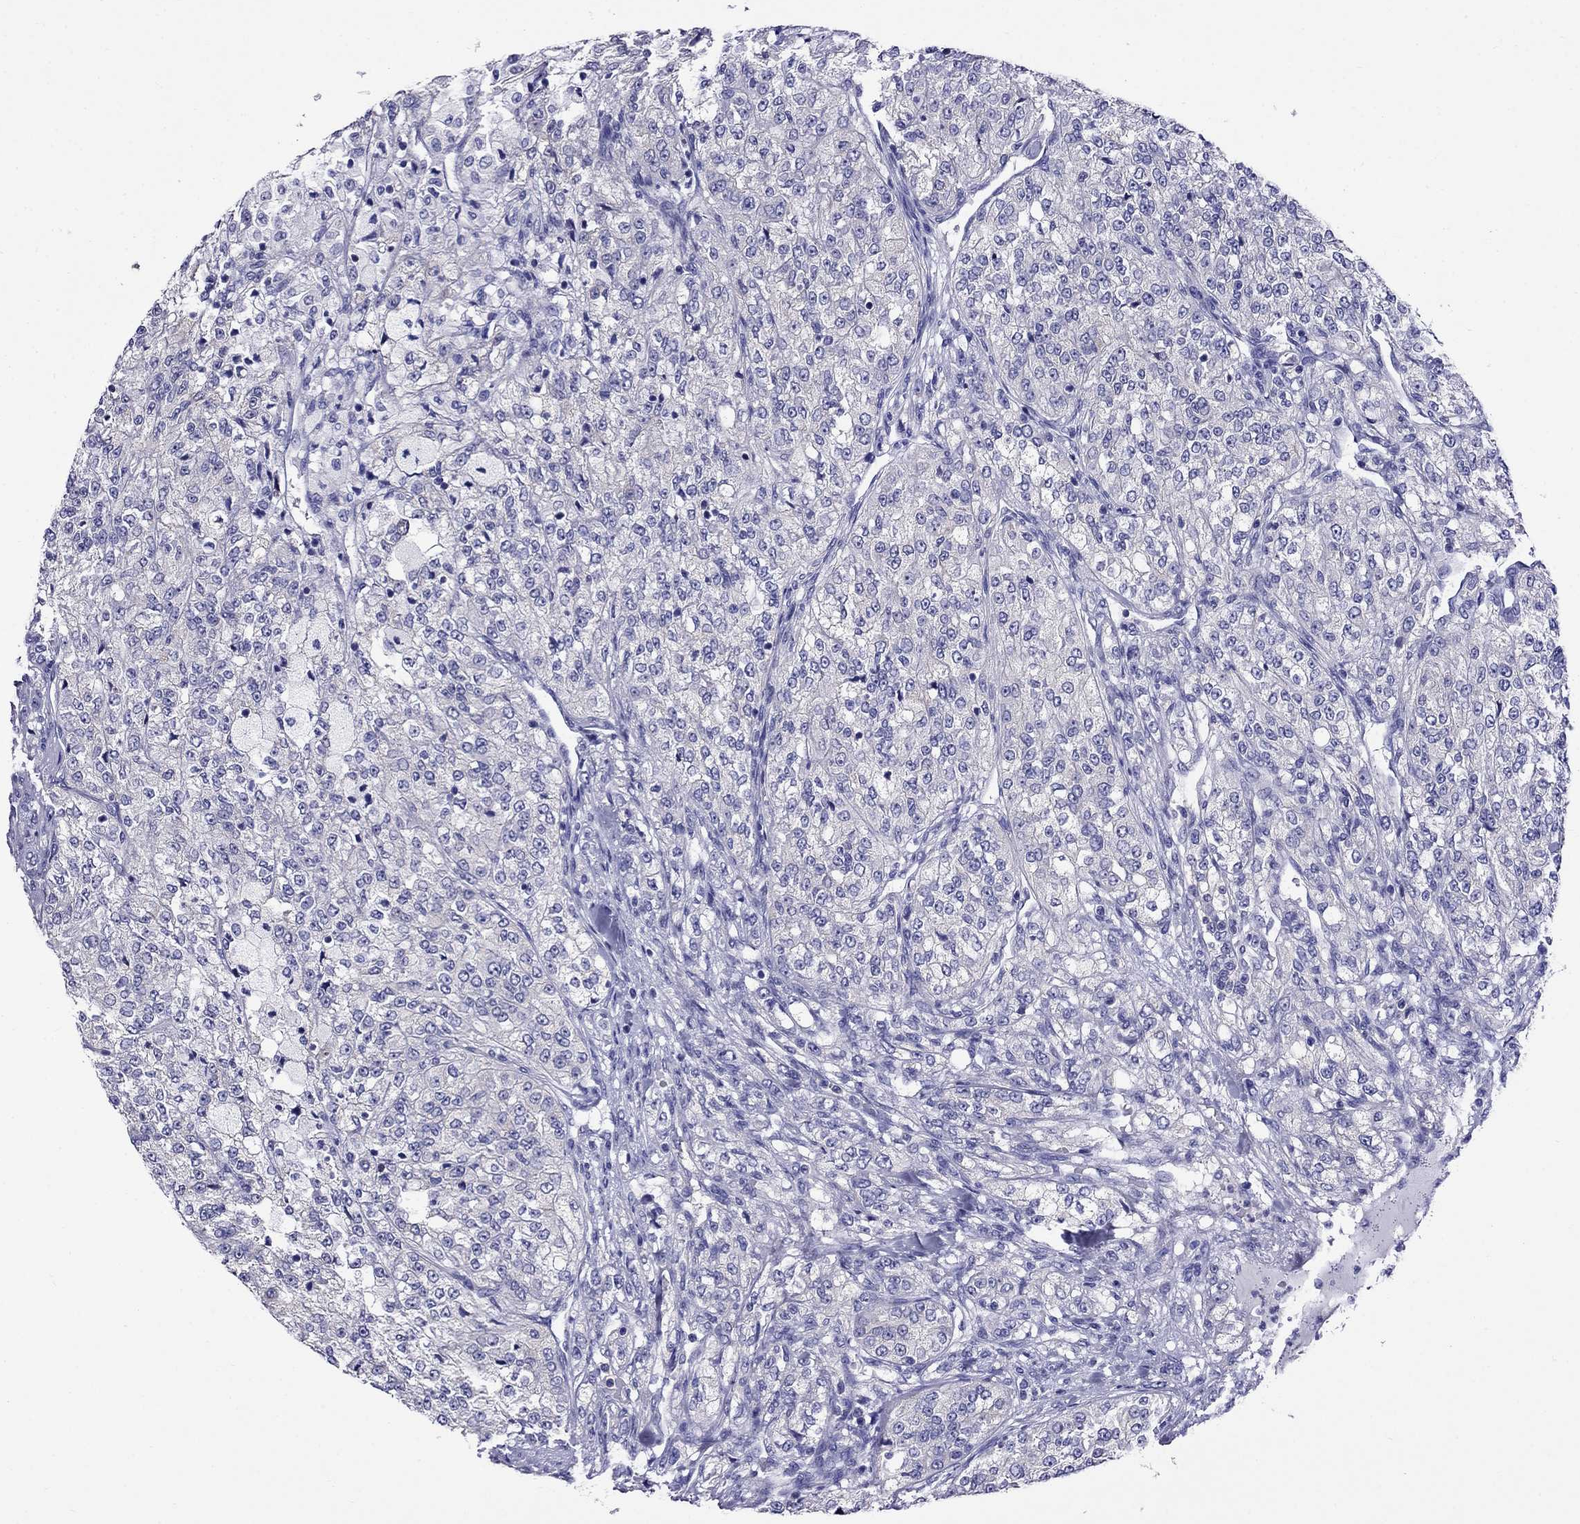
{"staining": {"intensity": "negative", "quantity": "none", "location": "none"}, "tissue": "renal cancer", "cell_type": "Tumor cells", "image_type": "cancer", "snomed": [{"axis": "morphology", "description": "Adenocarcinoma, NOS"}, {"axis": "topography", "description": "Kidney"}], "caption": "Tumor cells show no significant protein expression in renal cancer.", "gene": "SCG2", "patient": {"sex": "female", "age": 63}}